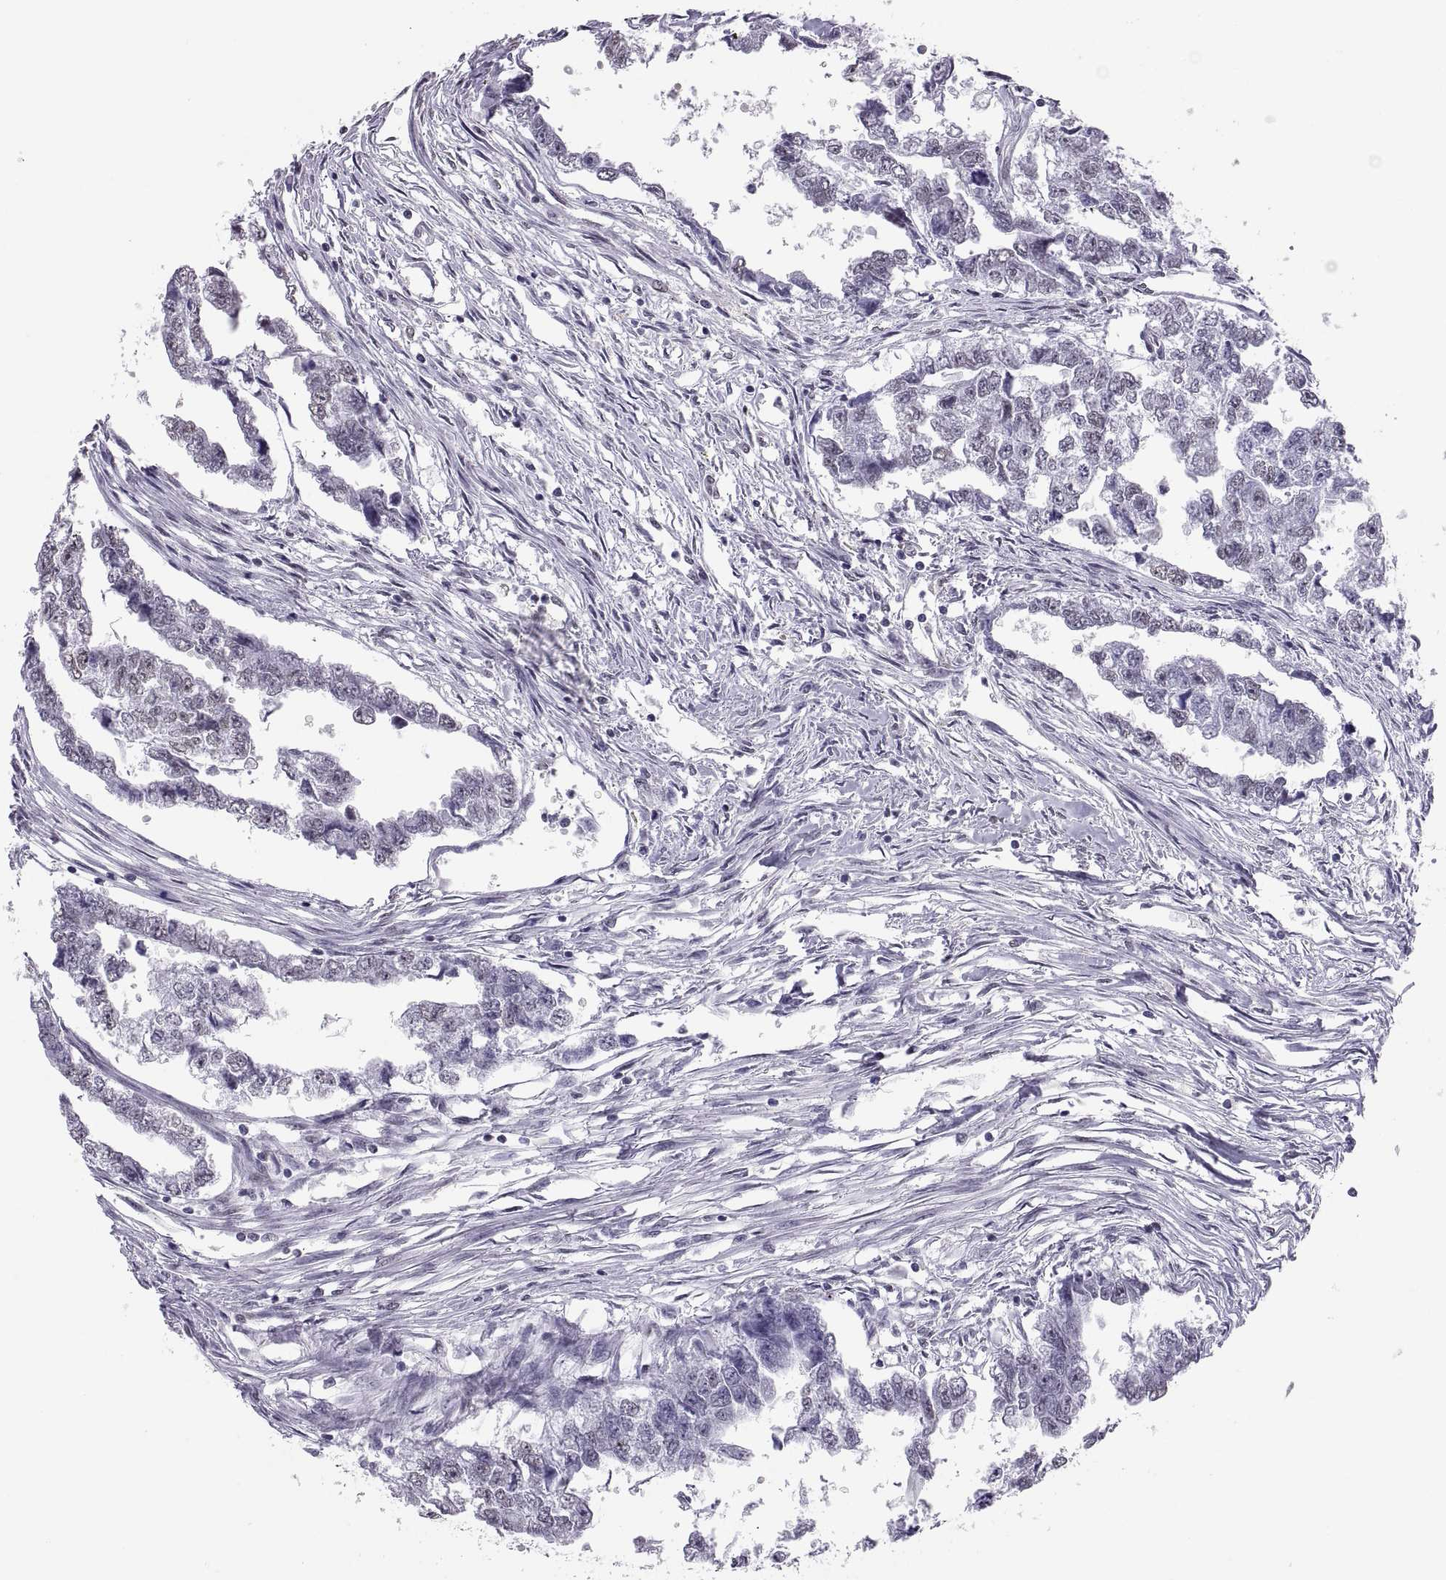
{"staining": {"intensity": "negative", "quantity": "none", "location": "none"}, "tissue": "testis cancer", "cell_type": "Tumor cells", "image_type": "cancer", "snomed": [{"axis": "morphology", "description": "Carcinoma, Embryonal, NOS"}, {"axis": "morphology", "description": "Teratoma, malignant, NOS"}, {"axis": "topography", "description": "Testis"}], "caption": "A histopathology image of embryonal carcinoma (testis) stained for a protein reveals no brown staining in tumor cells. Brightfield microscopy of immunohistochemistry stained with DAB (3,3'-diaminobenzidine) (brown) and hematoxylin (blue), captured at high magnification.", "gene": "CARTPT", "patient": {"sex": "male", "age": 44}}